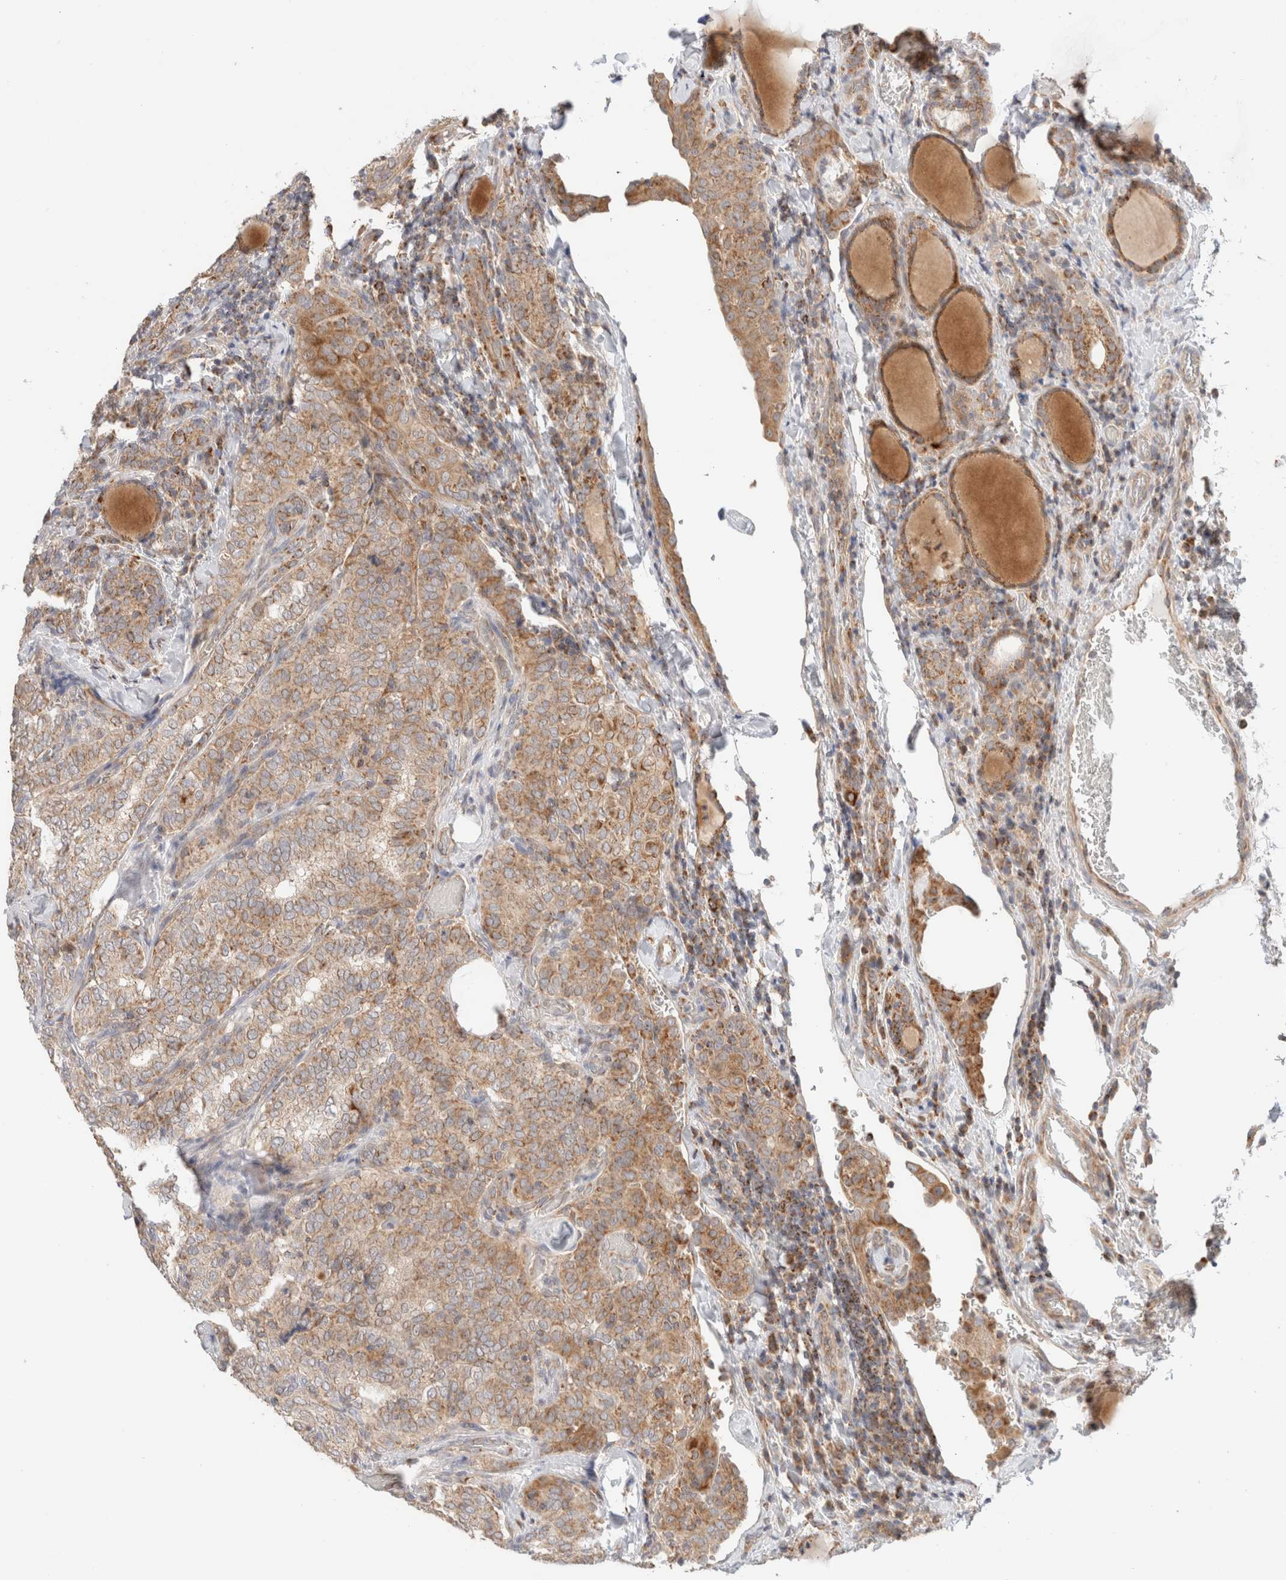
{"staining": {"intensity": "weak", "quantity": ">75%", "location": "cytoplasmic/membranous"}, "tissue": "thyroid cancer", "cell_type": "Tumor cells", "image_type": "cancer", "snomed": [{"axis": "morphology", "description": "Normal tissue, NOS"}, {"axis": "morphology", "description": "Papillary adenocarcinoma, NOS"}, {"axis": "topography", "description": "Thyroid gland"}], "caption": "The image demonstrates a brown stain indicating the presence of a protein in the cytoplasmic/membranous of tumor cells in thyroid cancer (papillary adenocarcinoma).", "gene": "MRM3", "patient": {"sex": "female", "age": 30}}